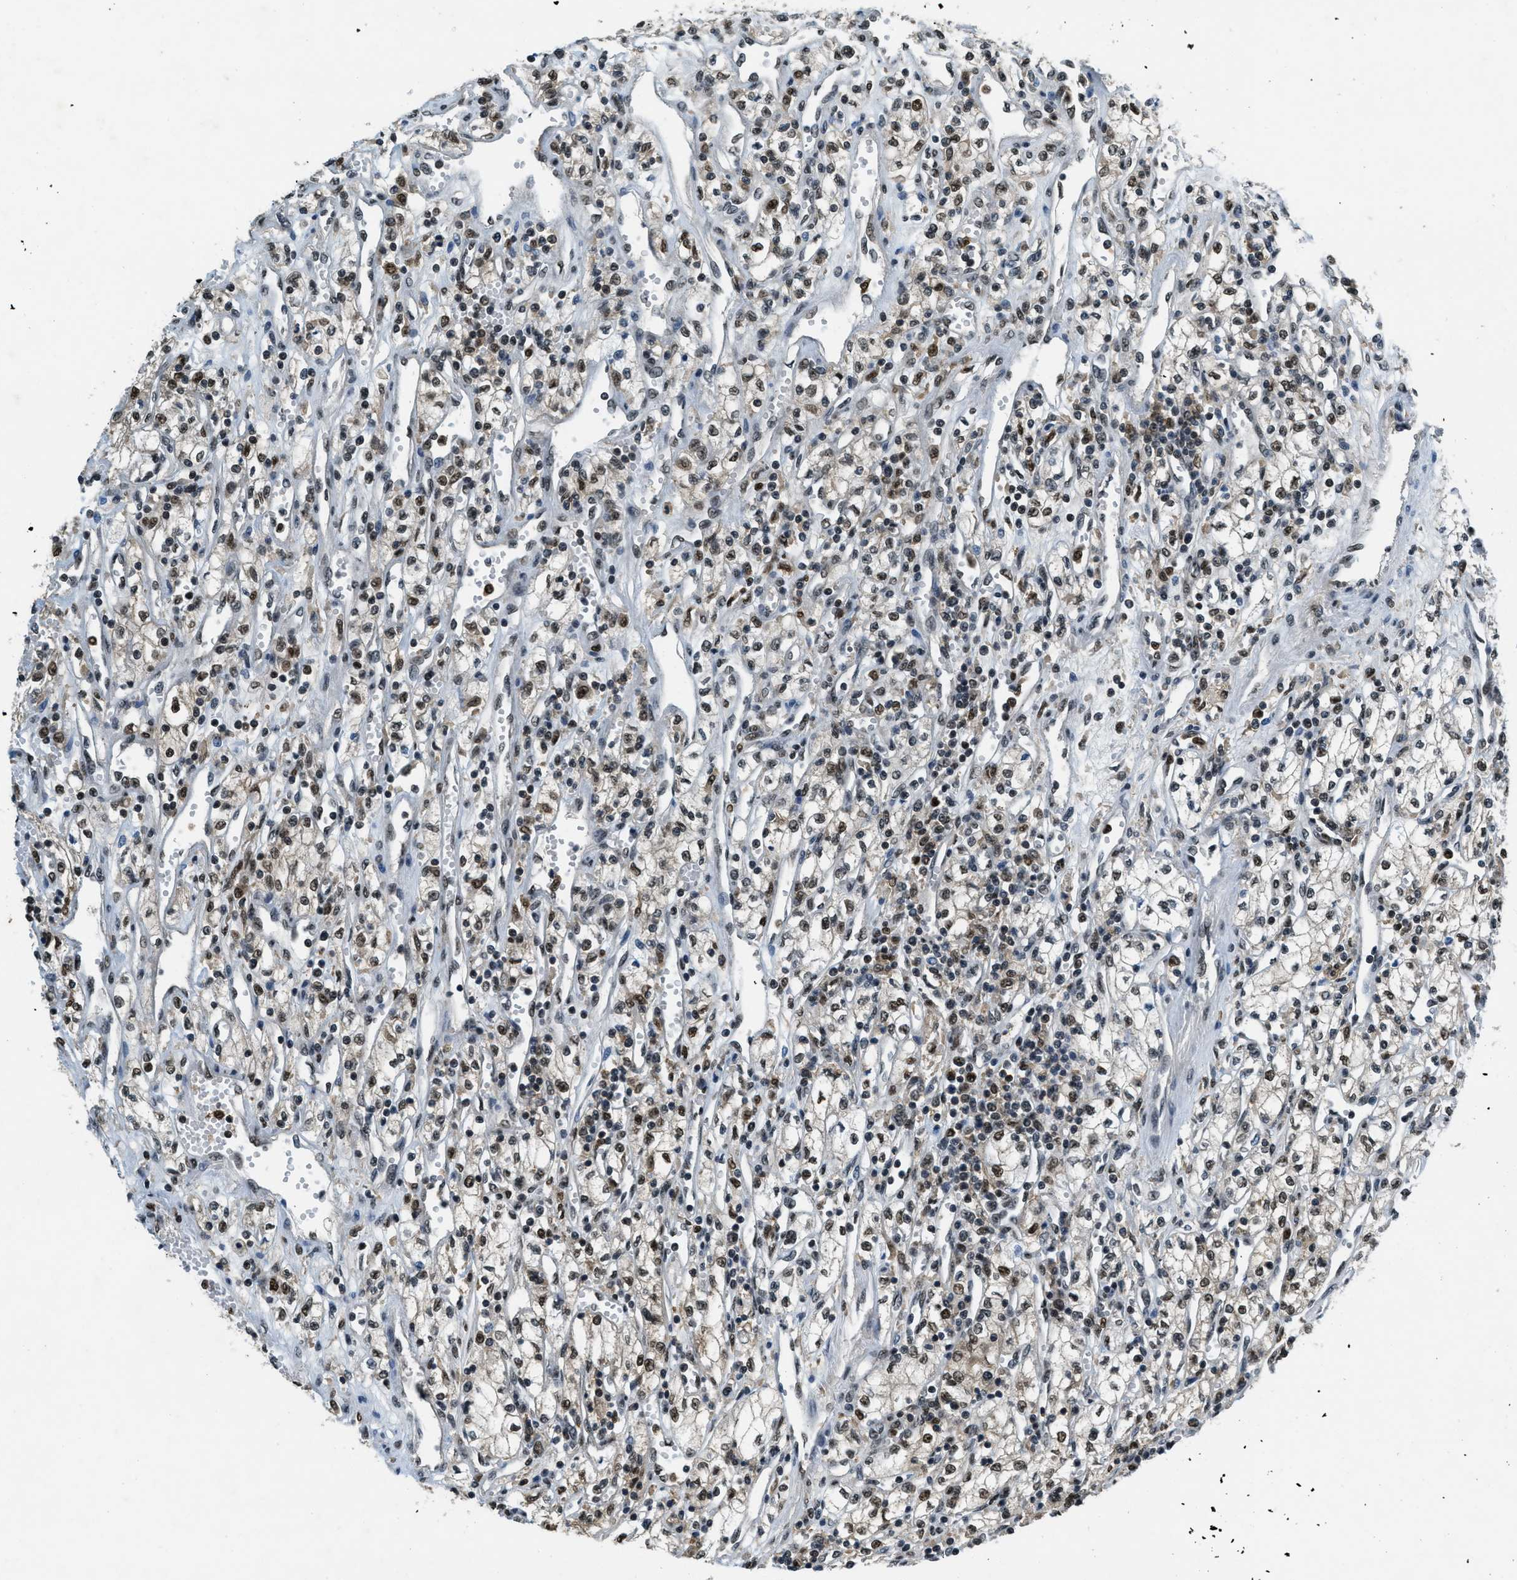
{"staining": {"intensity": "moderate", "quantity": ">75%", "location": "nuclear"}, "tissue": "renal cancer", "cell_type": "Tumor cells", "image_type": "cancer", "snomed": [{"axis": "morphology", "description": "Adenocarcinoma, NOS"}, {"axis": "topography", "description": "Kidney"}], "caption": "IHC of renal cancer exhibits medium levels of moderate nuclear expression in about >75% of tumor cells.", "gene": "OGFR", "patient": {"sex": "male", "age": 59}}